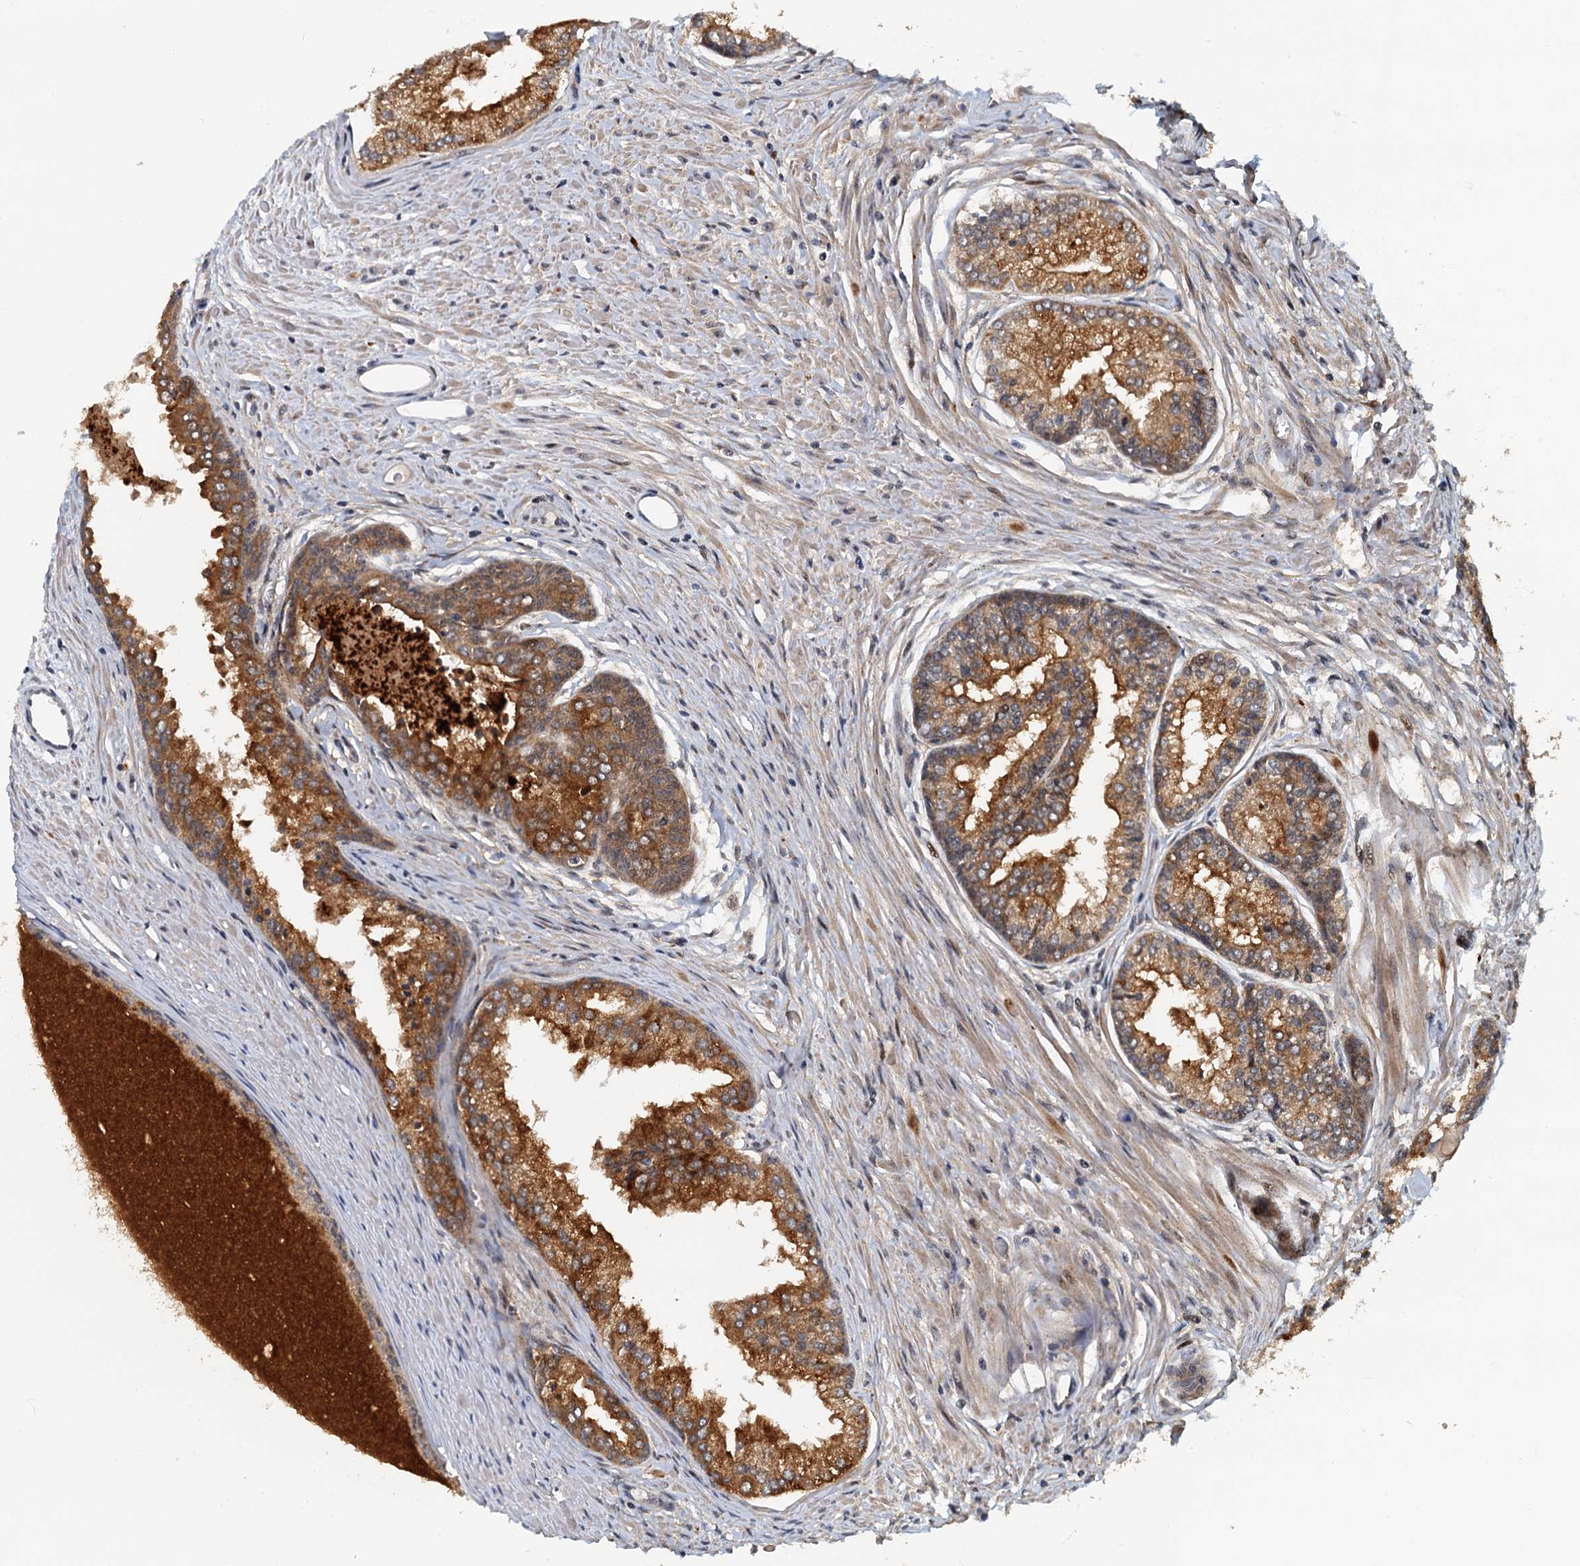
{"staining": {"intensity": "moderate", "quantity": ">75%", "location": "cytoplasmic/membranous,nuclear"}, "tissue": "prostate cancer", "cell_type": "Tumor cells", "image_type": "cancer", "snomed": [{"axis": "morphology", "description": "Adenocarcinoma, High grade"}, {"axis": "topography", "description": "Prostate"}], "caption": "A micrograph of human prostate cancer (high-grade adenocarcinoma) stained for a protein displays moderate cytoplasmic/membranous and nuclear brown staining in tumor cells.", "gene": "TOLLIP", "patient": {"sex": "male", "age": 68}}